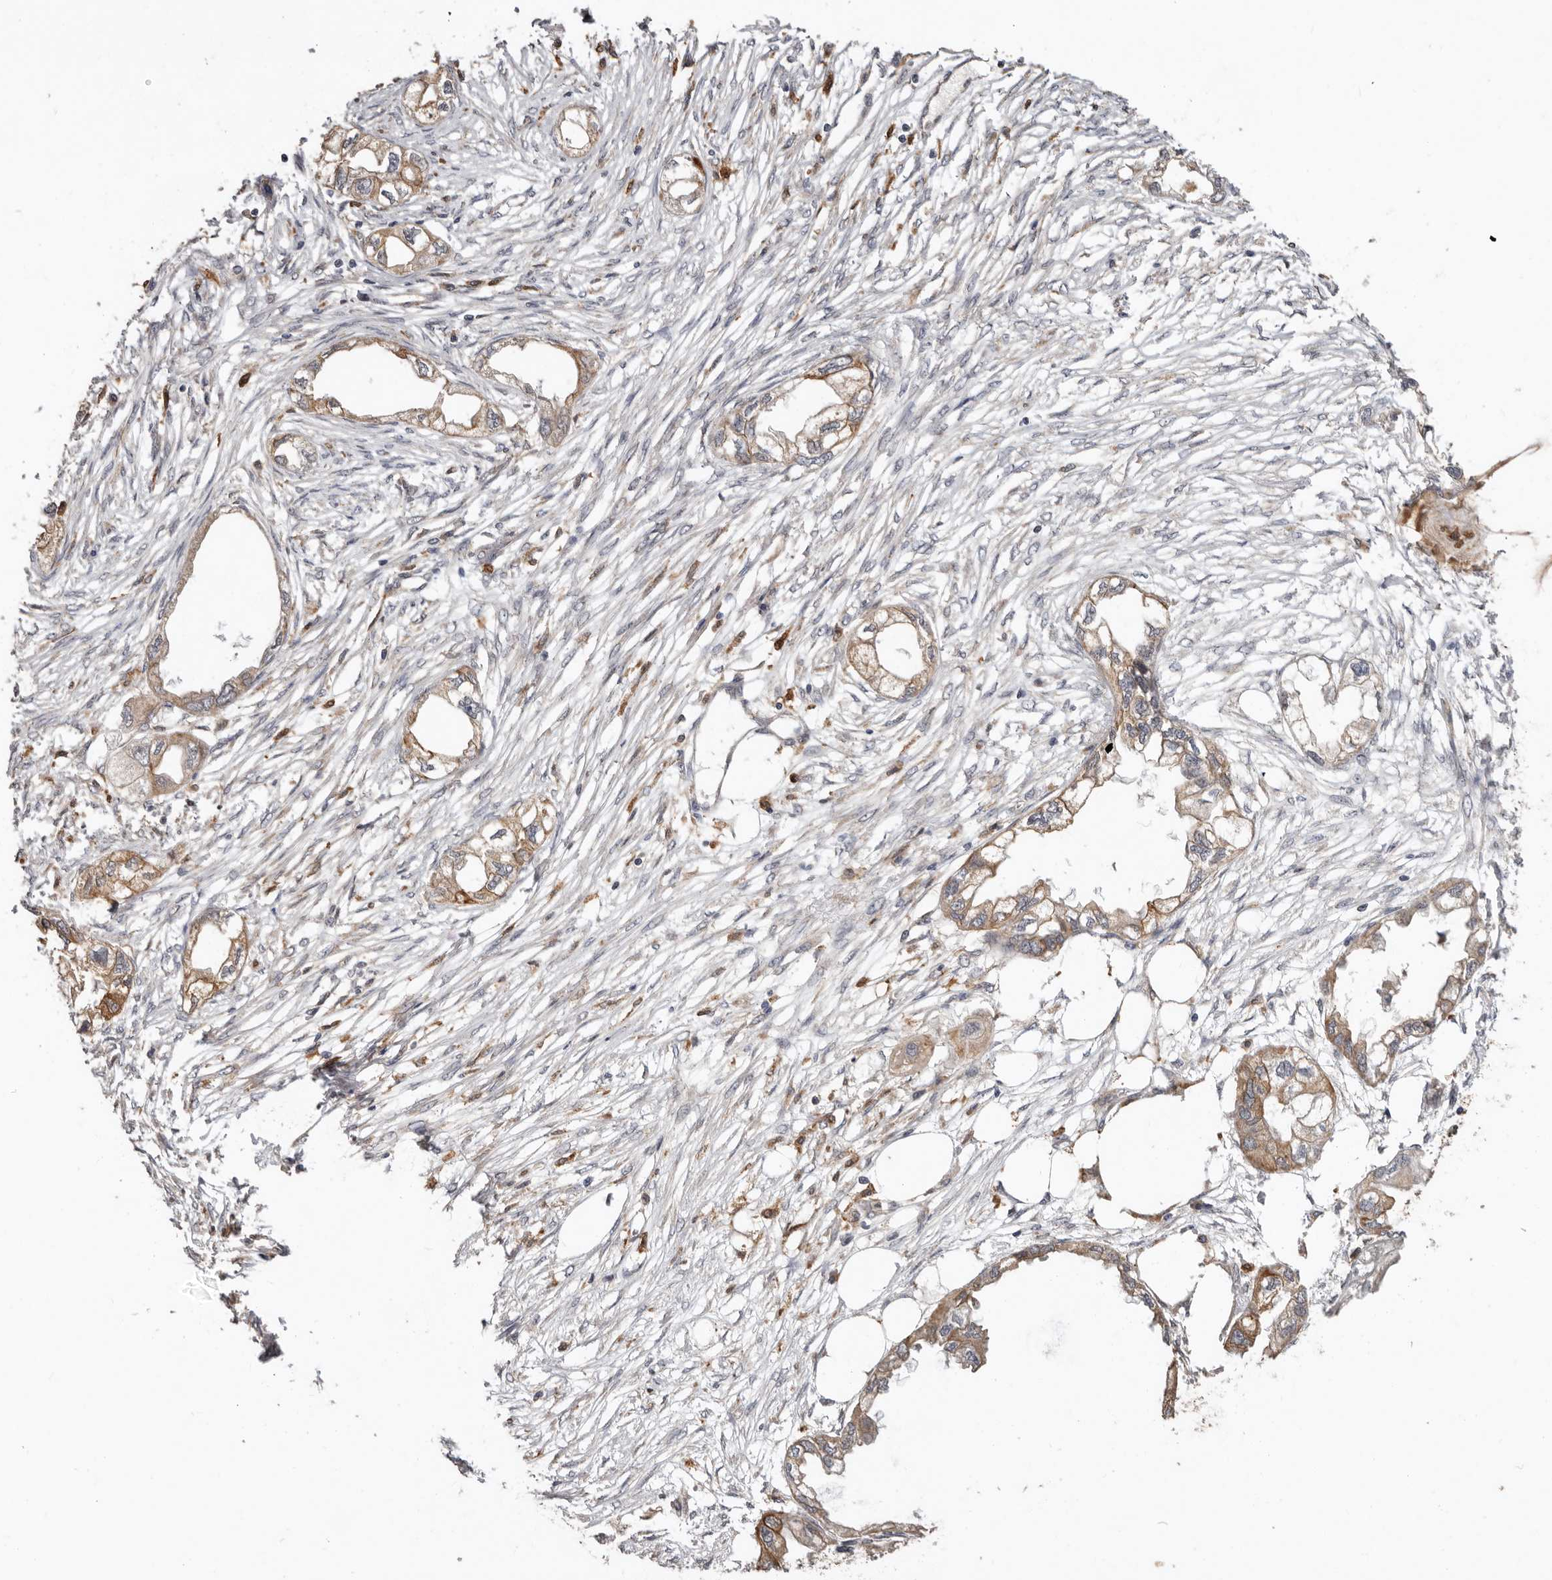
{"staining": {"intensity": "moderate", "quantity": ">75%", "location": "cytoplasmic/membranous"}, "tissue": "endometrial cancer", "cell_type": "Tumor cells", "image_type": "cancer", "snomed": [{"axis": "morphology", "description": "Adenocarcinoma, NOS"}, {"axis": "morphology", "description": "Adenocarcinoma, metastatic, NOS"}, {"axis": "topography", "description": "Adipose tissue"}, {"axis": "topography", "description": "Endometrium"}], "caption": "This histopathology image exhibits endometrial cancer stained with immunohistochemistry to label a protein in brown. The cytoplasmic/membranous of tumor cells show moderate positivity for the protein. Nuclei are counter-stained blue.", "gene": "RSPO2", "patient": {"sex": "female", "age": 67}}